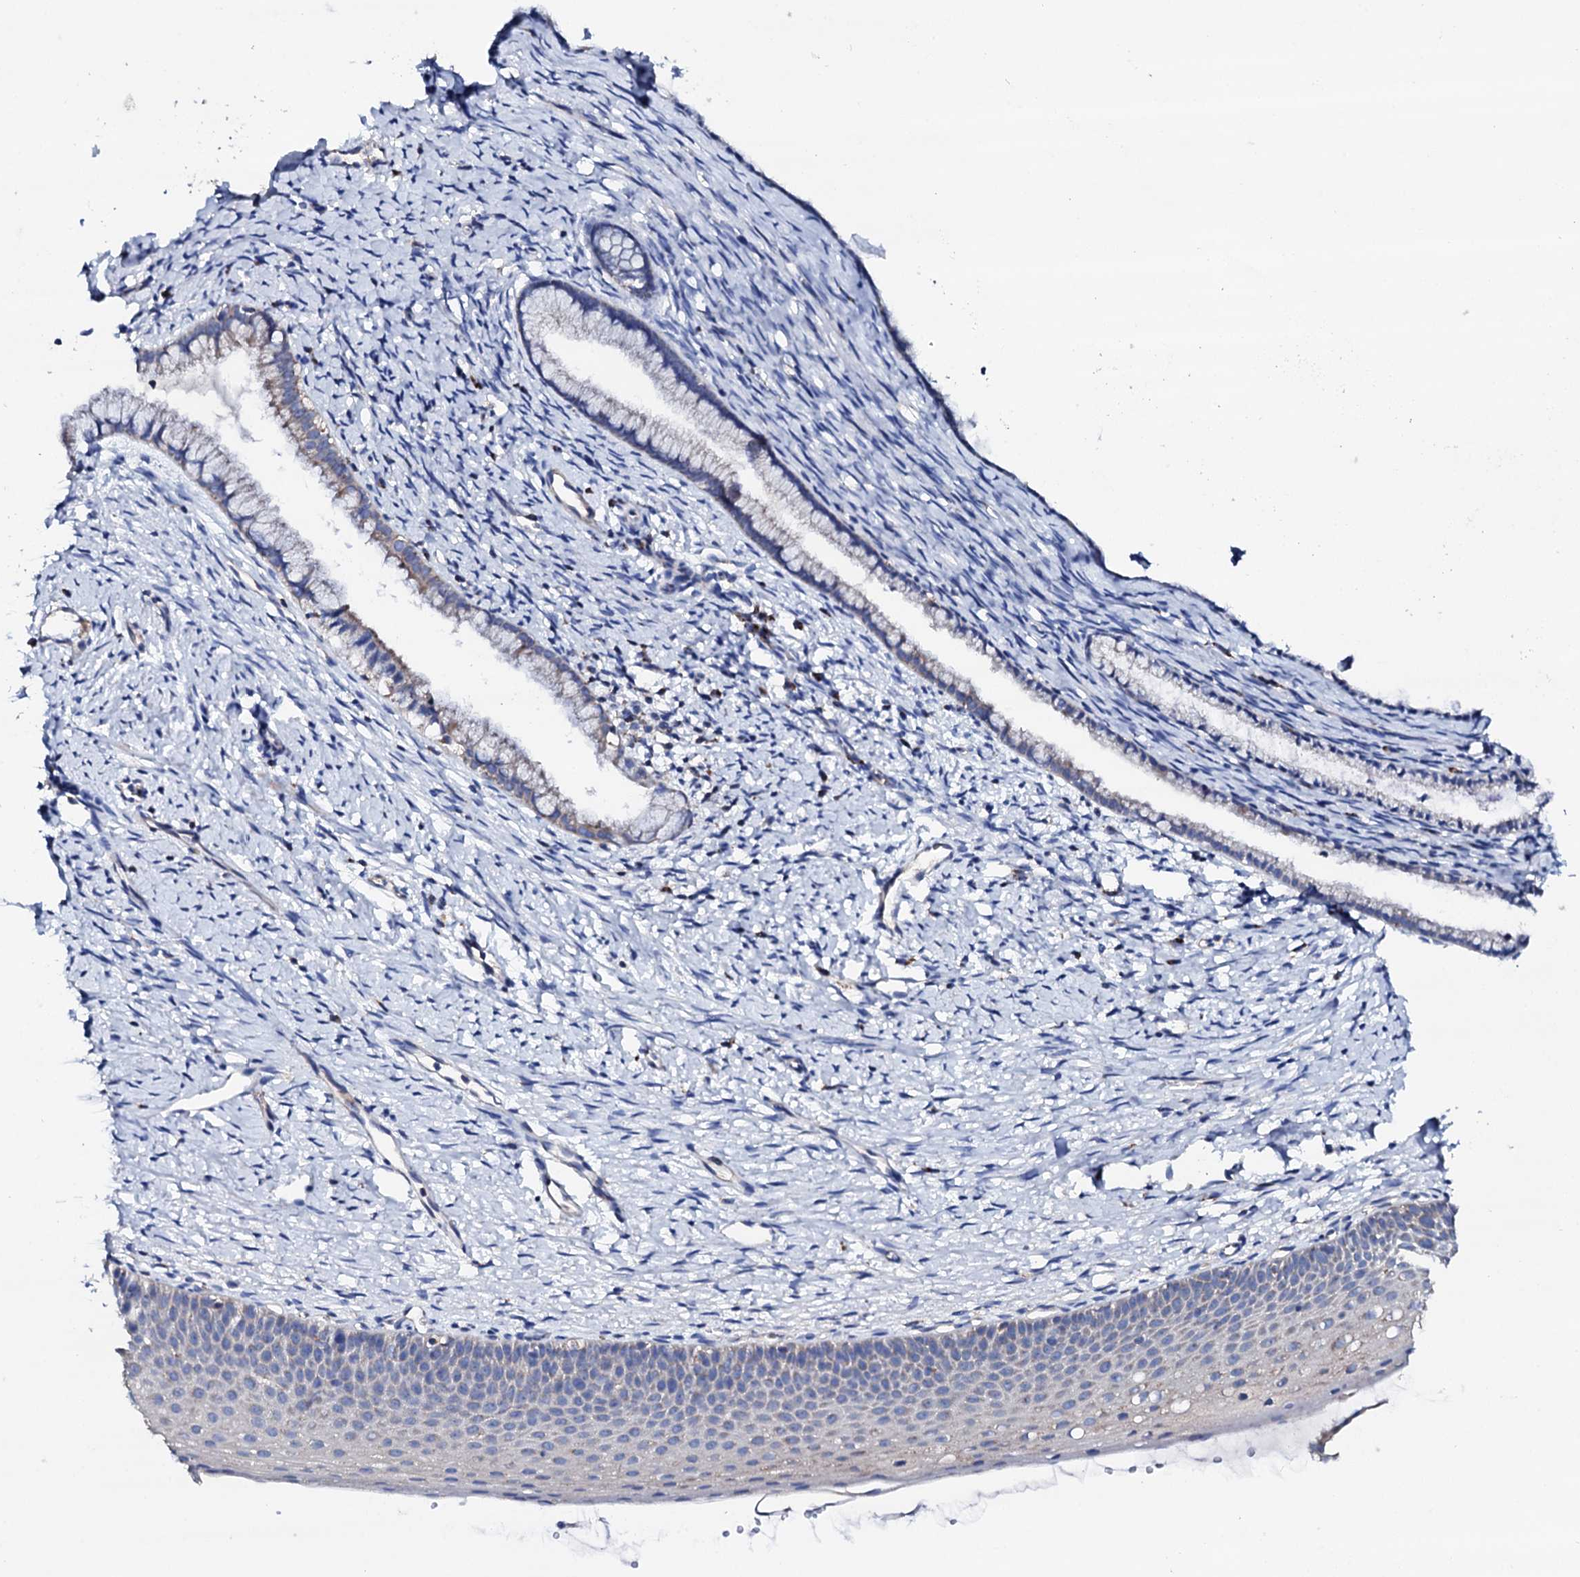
{"staining": {"intensity": "moderate", "quantity": "<25%", "location": "cytoplasmic/membranous"}, "tissue": "cervix", "cell_type": "Glandular cells", "image_type": "normal", "snomed": [{"axis": "morphology", "description": "Normal tissue, NOS"}, {"axis": "topography", "description": "Cervix"}], "caption": "Immunohistochemical staining of unremarkable human cervix shows moderate cytoplasmic/membranous protein positivity in about <25% of glandular cells.", "gene": "TCAF2C", "patient": {"sex": "female", "age": 36}}